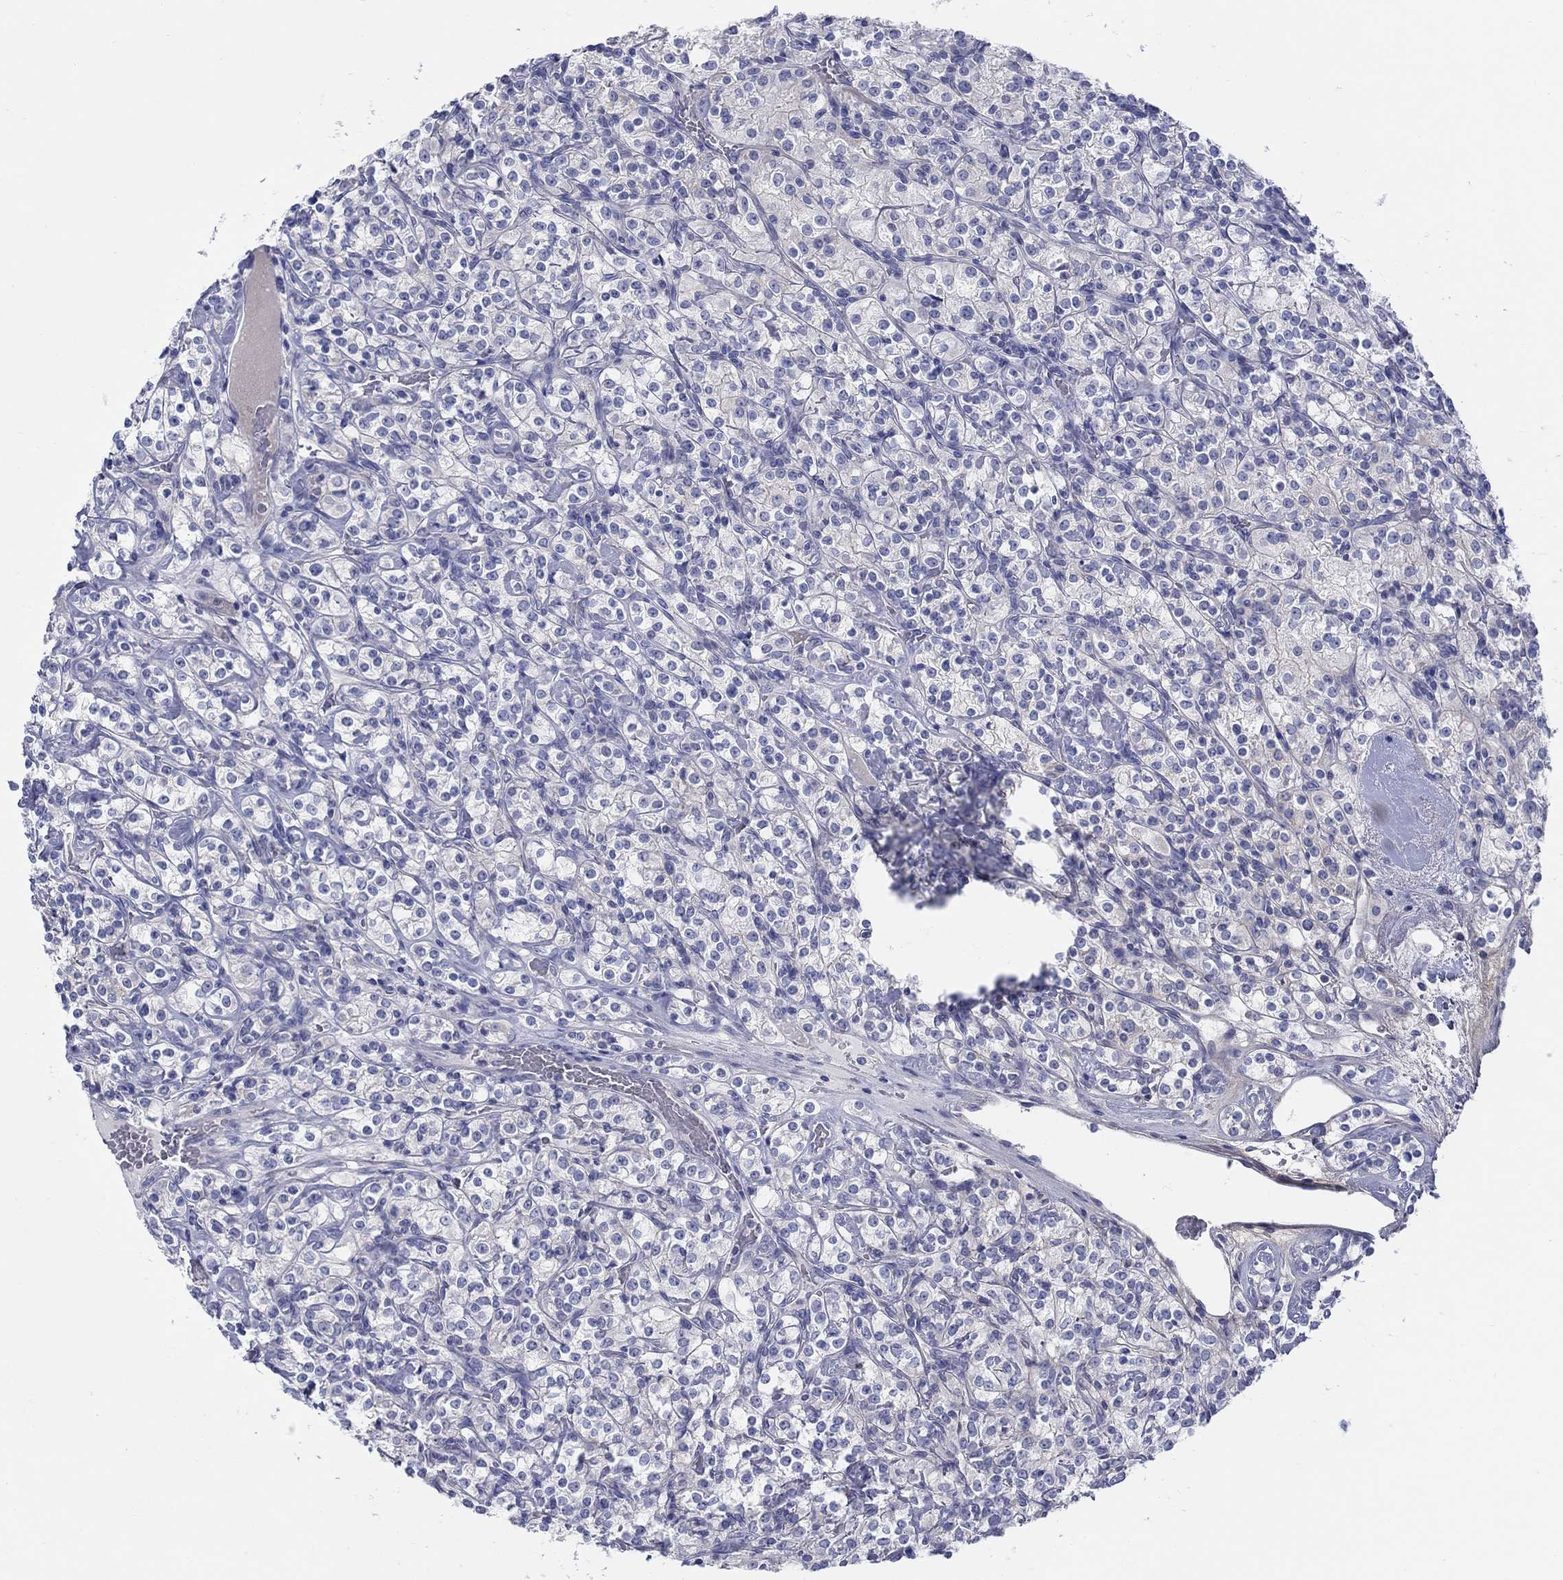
{"staining": {"intensity": "negative", "quantity": "none", "location": "none"}, "tissue": "renal cancer", "cell_type": "Tumor cells", "image_type": "cancer", "snomed": [{"axis": "morphology", "description": "Adenocarcinoma, NOS"}, {"axis": "topography", "description": "Kidney"}], "caption": "Histopathology image shows no protein staining in tumor cells of renal cancer tissue.", "gene": "HAPLN4", "patient": {"sex": "male", "age": 77}}